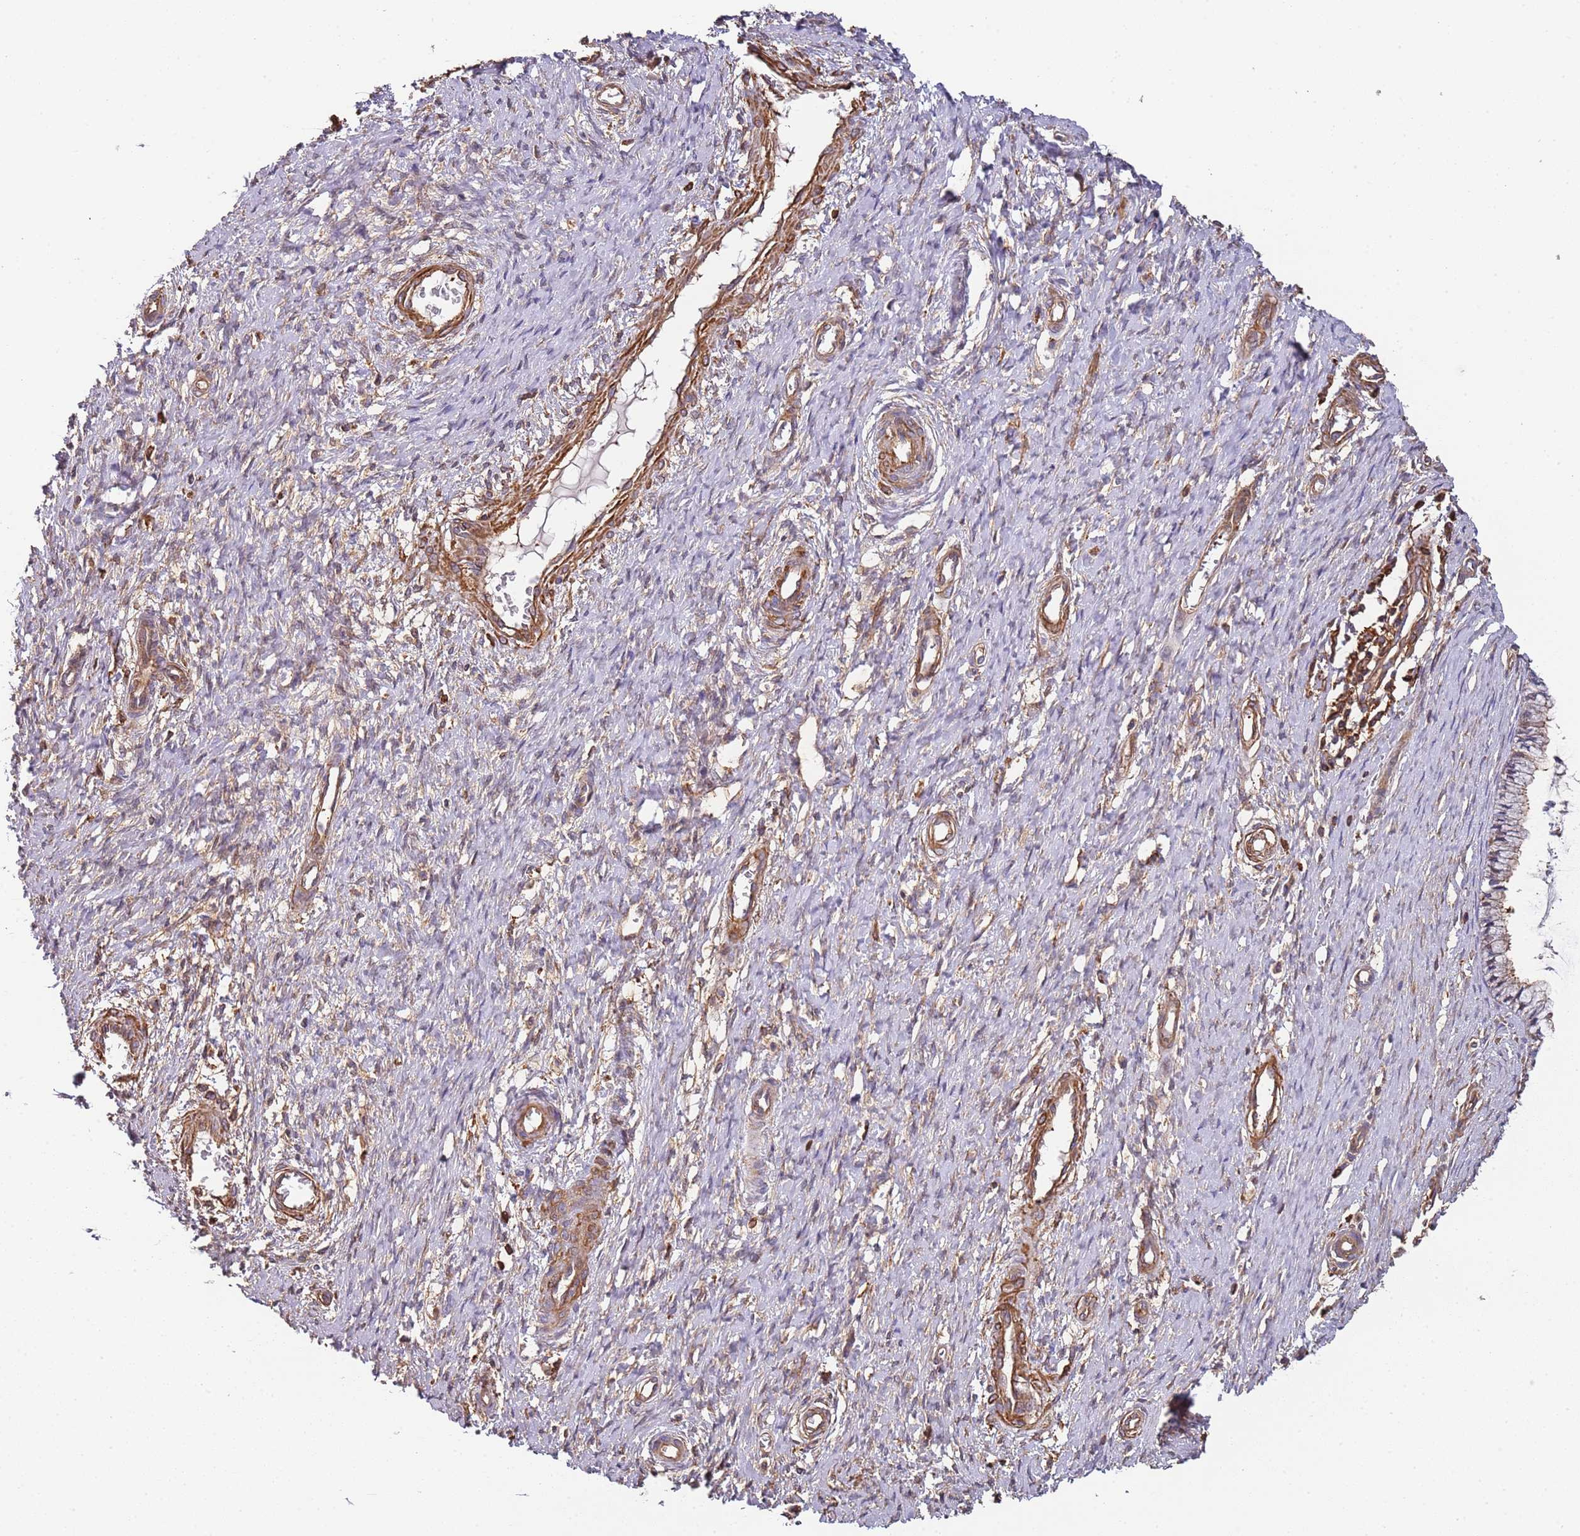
{"staining": {"intensity": "weak", "quantity": "25%-75%", "location": "cytoplasmic/membranous"}, "tissue": "cervix", "cell_type": "Glandular cells", "image_type": "normal", "snomed": [{"axis": "morphology", "description": "Normal tissue, NOS"}, {"axis": "topography", "description": "Cervix"}], "caption": "DAB (3,3'-diaminobenzidine) immunohistochemical staining of normal cervix shows weak cytoplasmic/membranous protein expression in about 25%-75% of glandular cells.", "gene": "CYP2U1", "patient": {"sex": "female", "age": 55}}